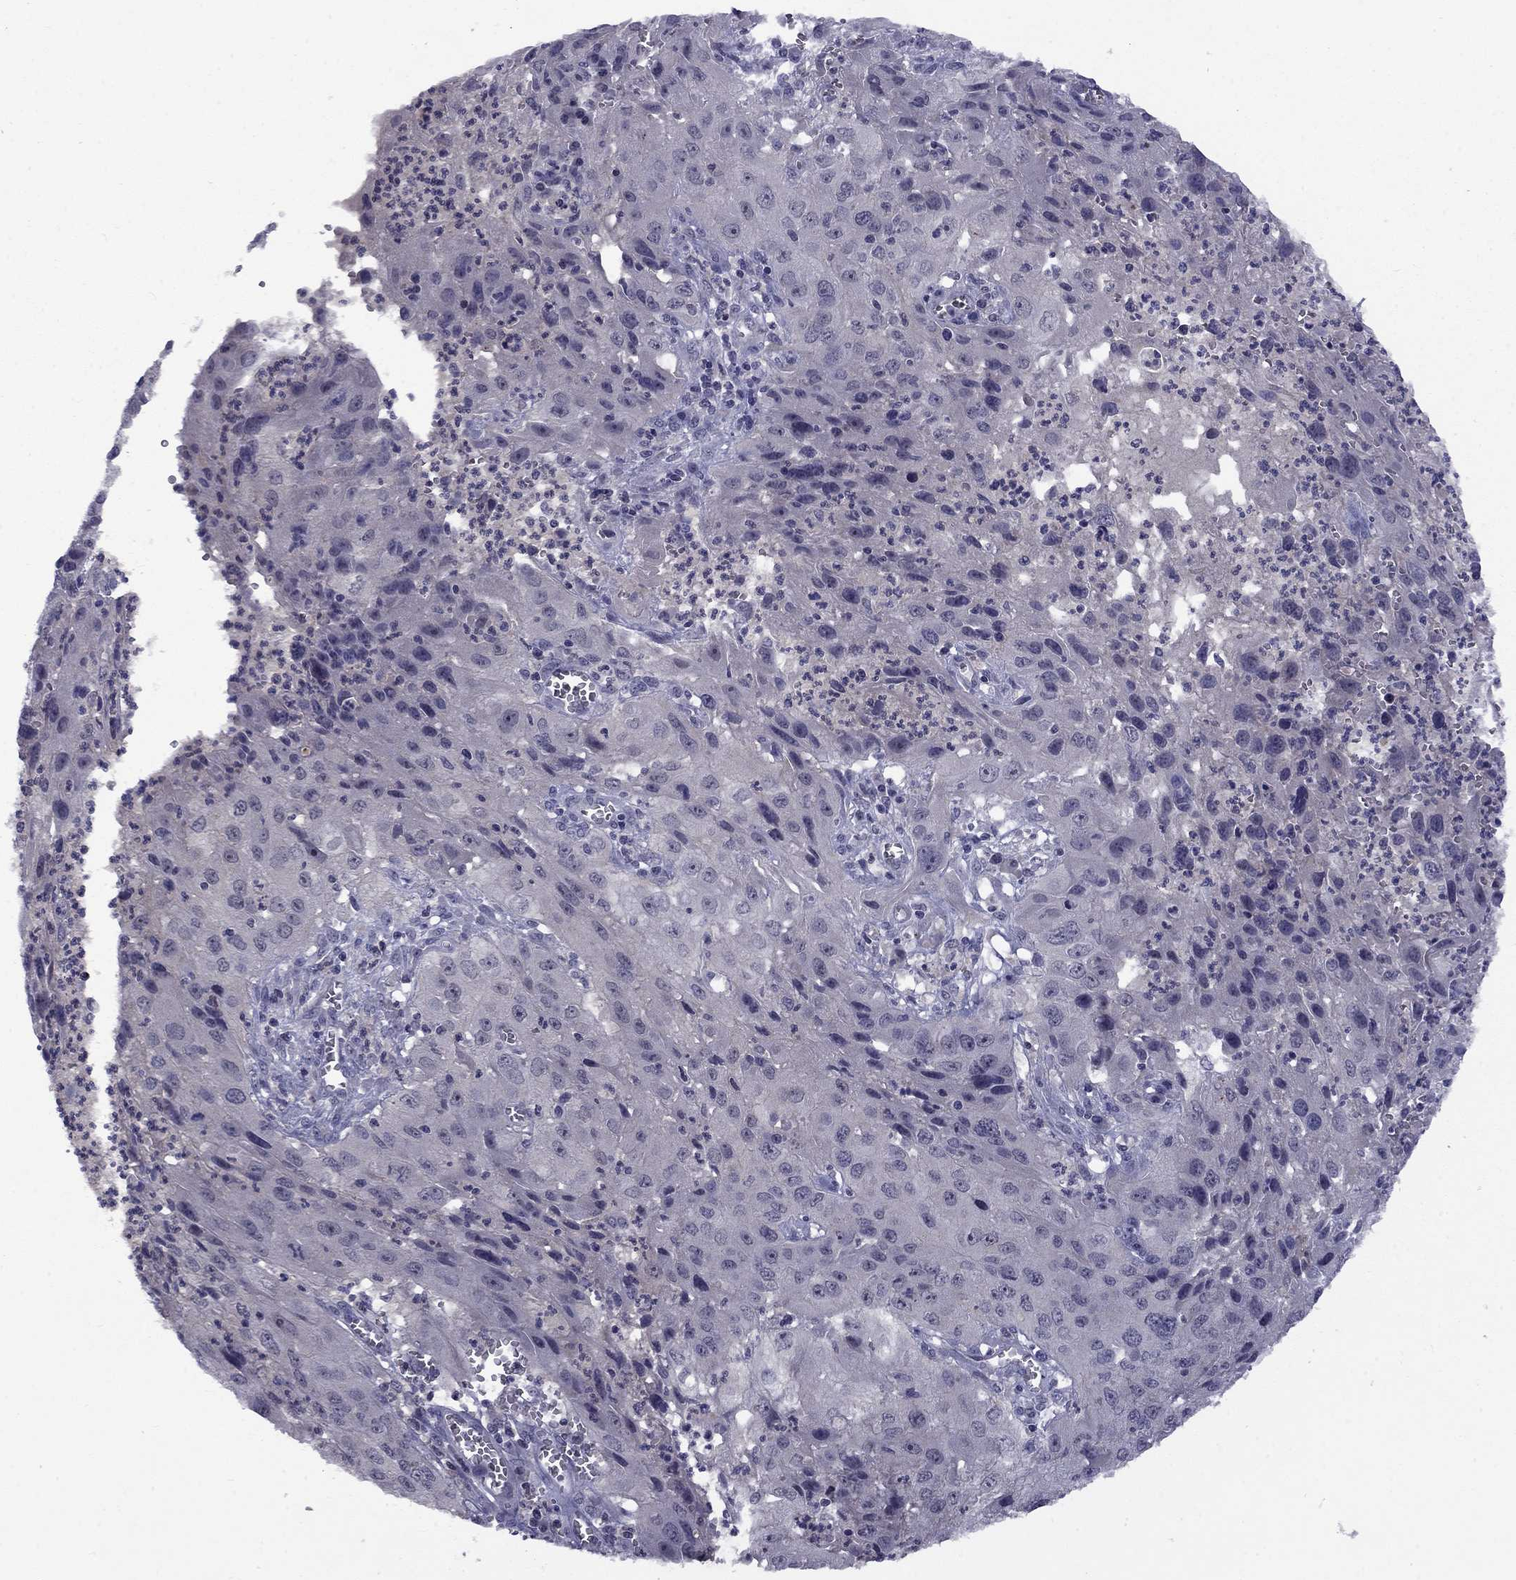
{"staining": {"intensity": "negative", "quantity": "none", "location": "none"}, "tissue": "cervical cancer", "cell_type": "Tumor cells", "image_type": "cancer", "snomed": [{"axis": "morphology", "description": "Squamous cell carcinoma, NOS"}, {"axis": "topography", "description": "Cervix"}], "caption": "Tumor cells are negative for brown protein staining in cervical cancer.", "gene": "SNTA1", "patient": {"sex": "female", "age": 32}}